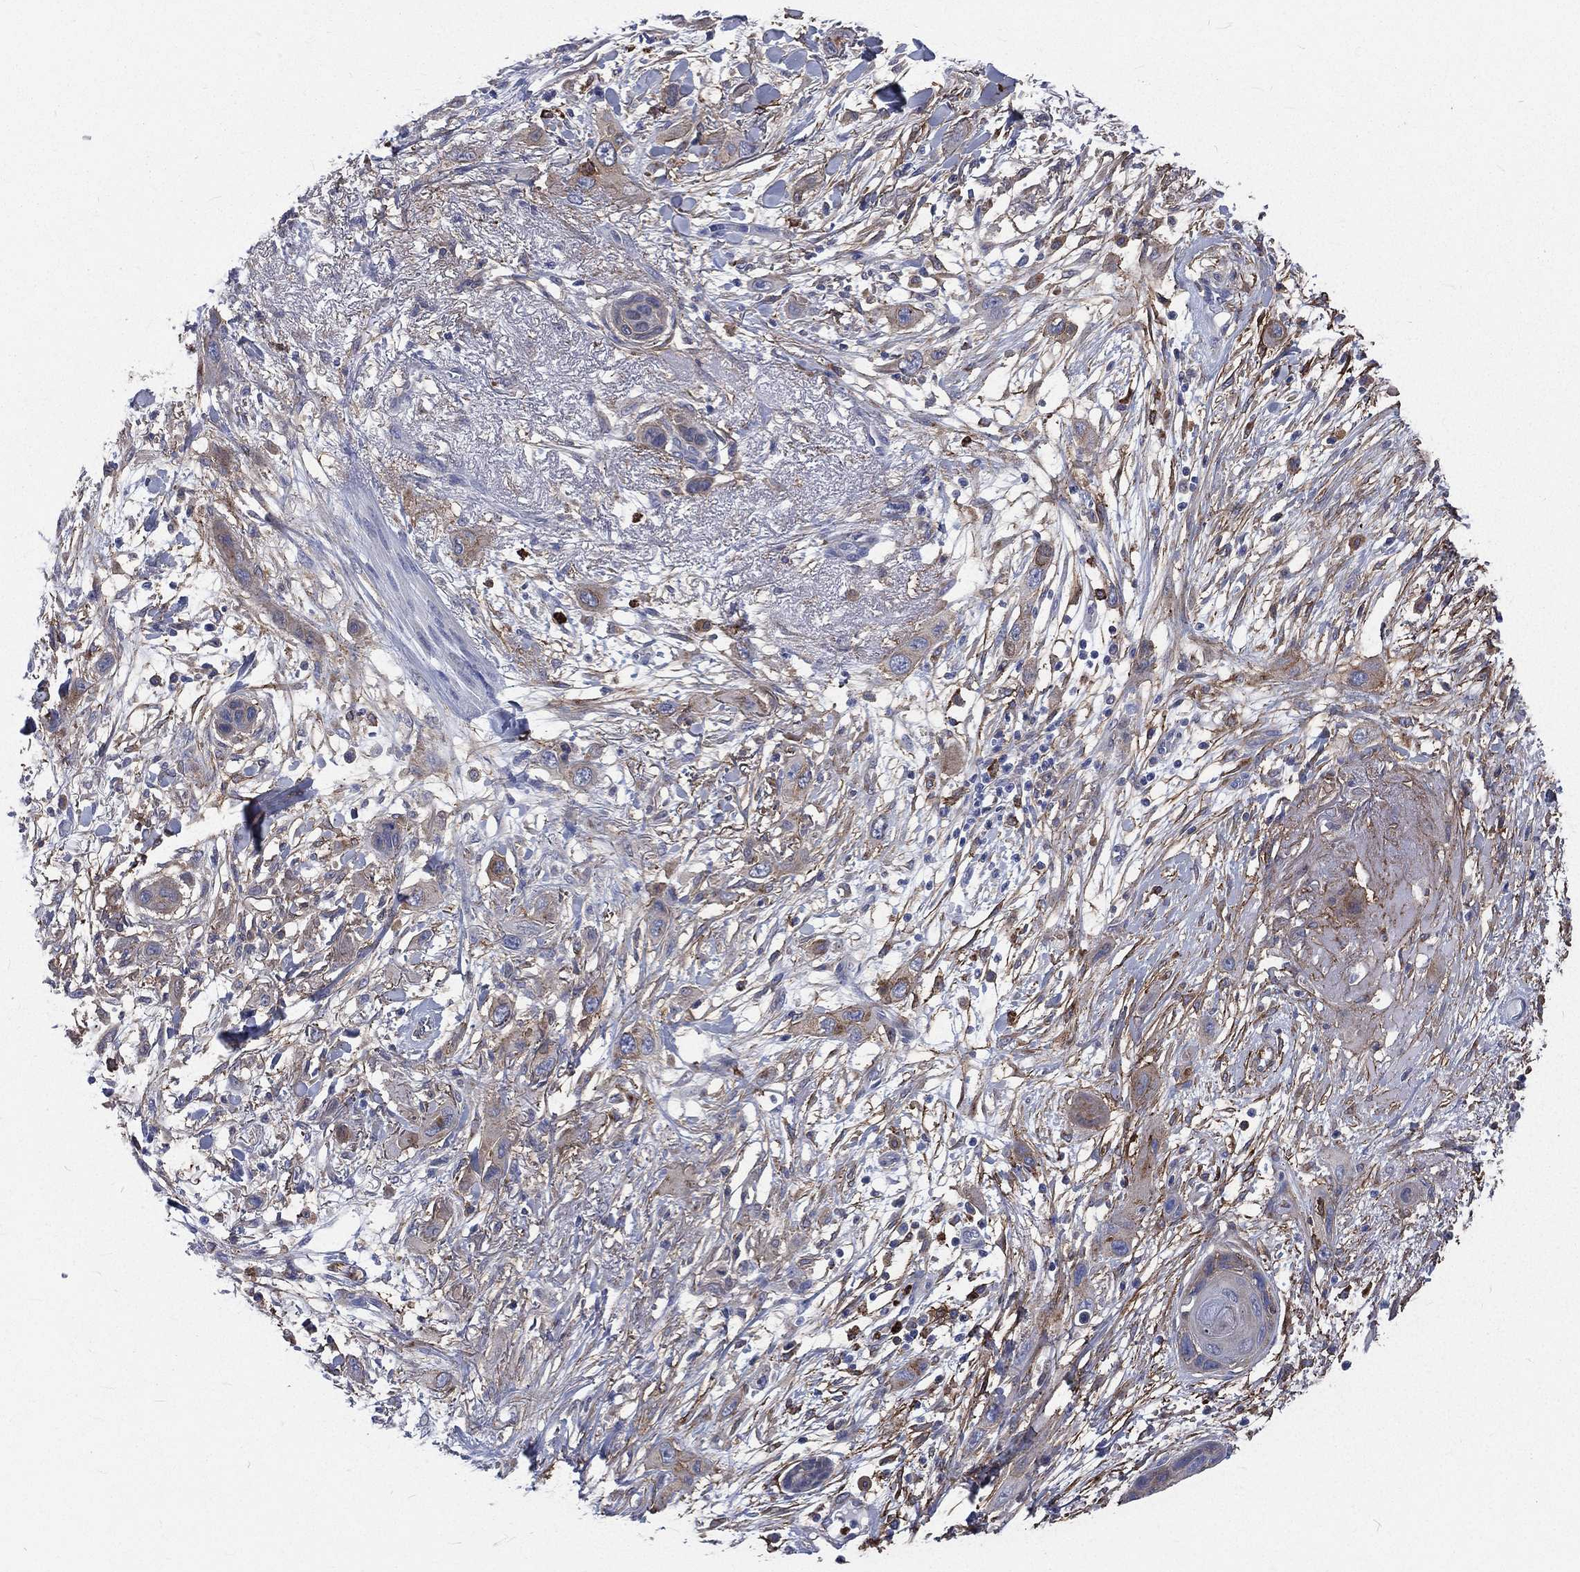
{"staining": {"intensity": "weak", "quantity": "<25%", "location": "cytoplasmic/membranous"}, "tissue": "skin cancer", "cell_type": "Tumor cells", "image_type": "cancer", "snomed": [{"axis": "morphology", "description": "Squamous cell carcinoma, NOS"}, {"axis": "topography", "description": "Skin"}], "caption": "DAB (3,3'-diaminobenzidine) immunohistochemical staining of squamous cell carcinoma (skin) displays no significant staining in tumor cells.", "gene": "BASP1", "patient": {"sex": "male", "age": 79}}